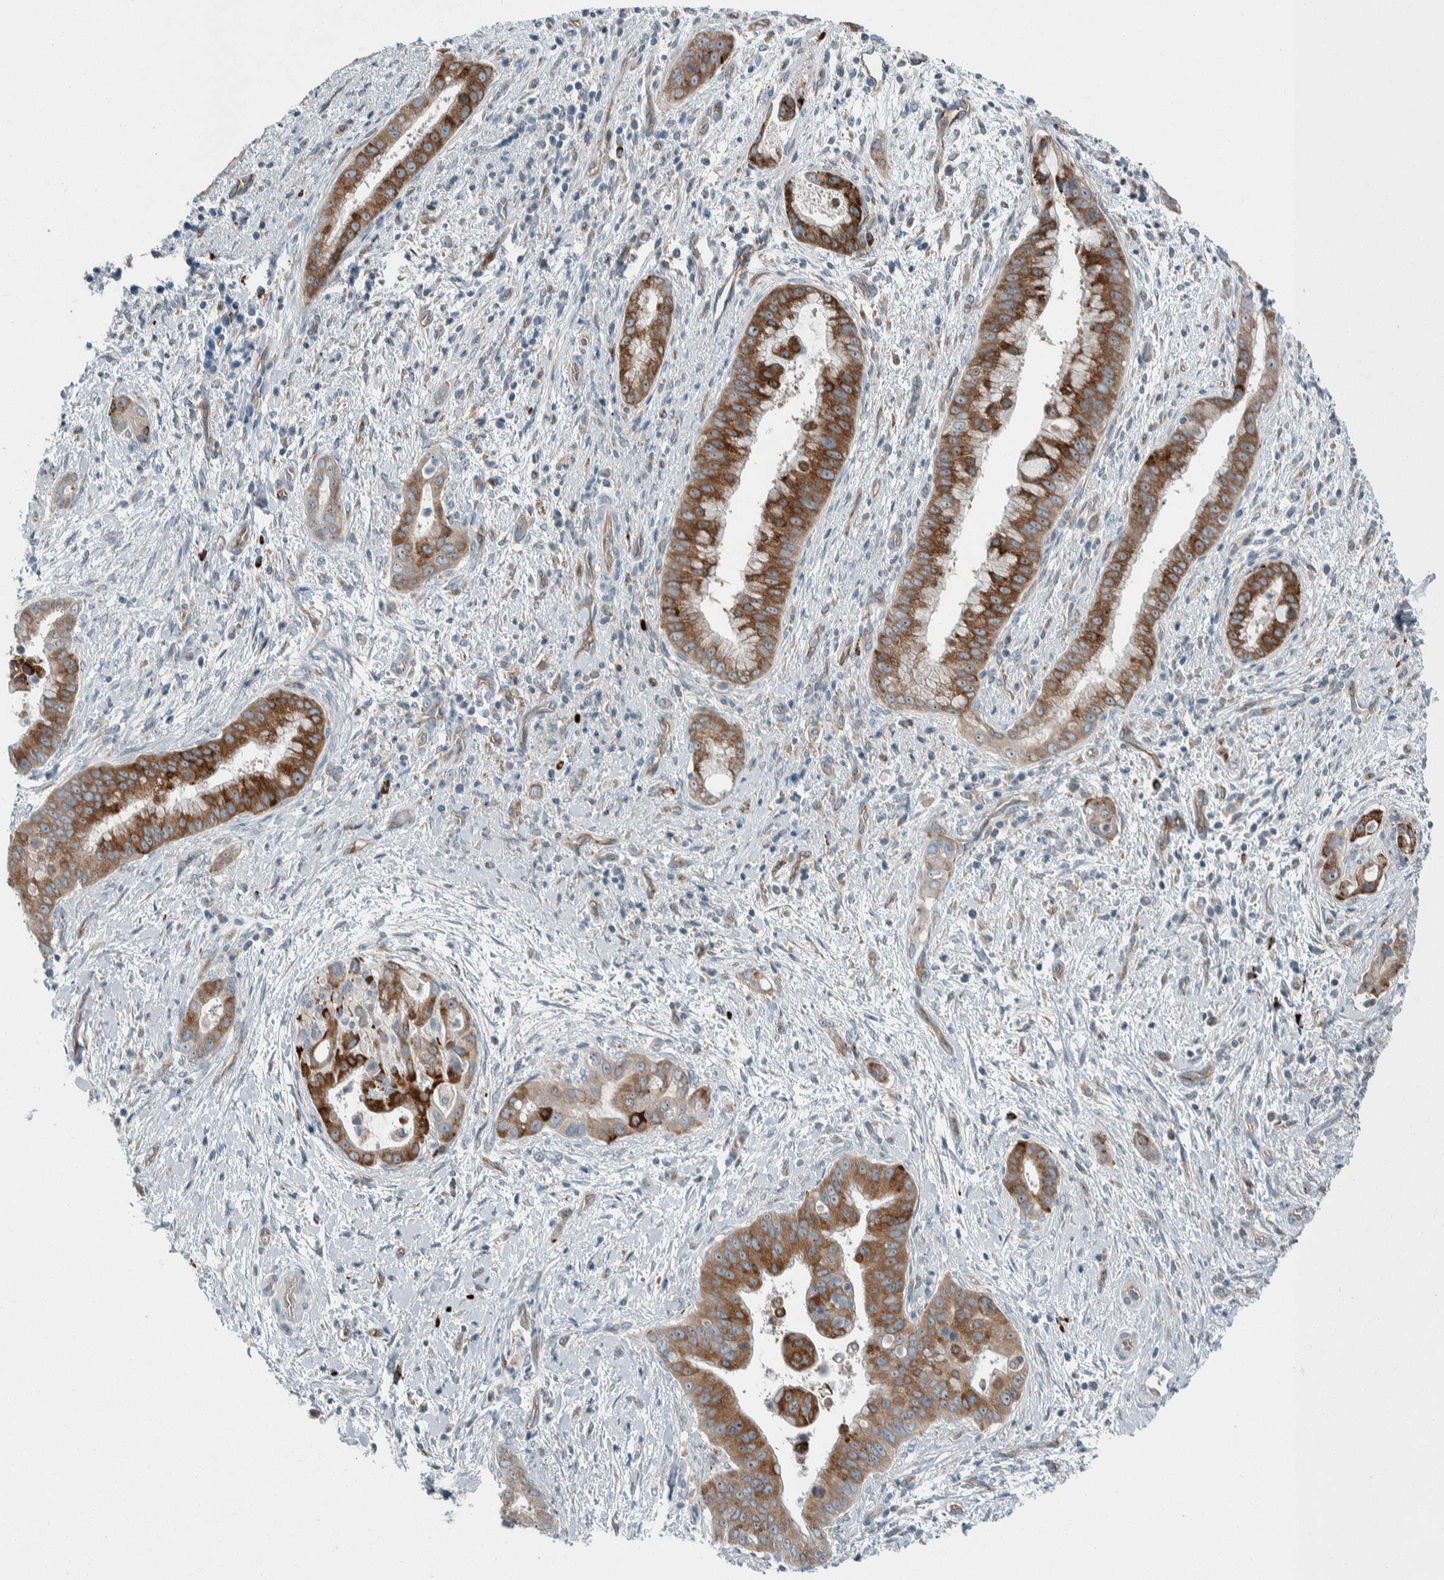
{"staining": {"intensity": "strong", "quantity": ">75%", "location": "cytoplasmic/membranous"}, "tissue": "liver cancer", "cell_type": "Tumor cells", "image_type": "cancer", "snomed": [{"axis": "morphology", "description": "Cholangiocarcinoma"}, {"axis": "topography", "description": "Liver"}], "caption": "A micrograph of human liver cholangiocarcinoma stained for a protein displays strong cytoplasmic/membranous brown staining in tumor cells.", "gene": "USP25", "patient": {"sex": "female", "age": 54}}